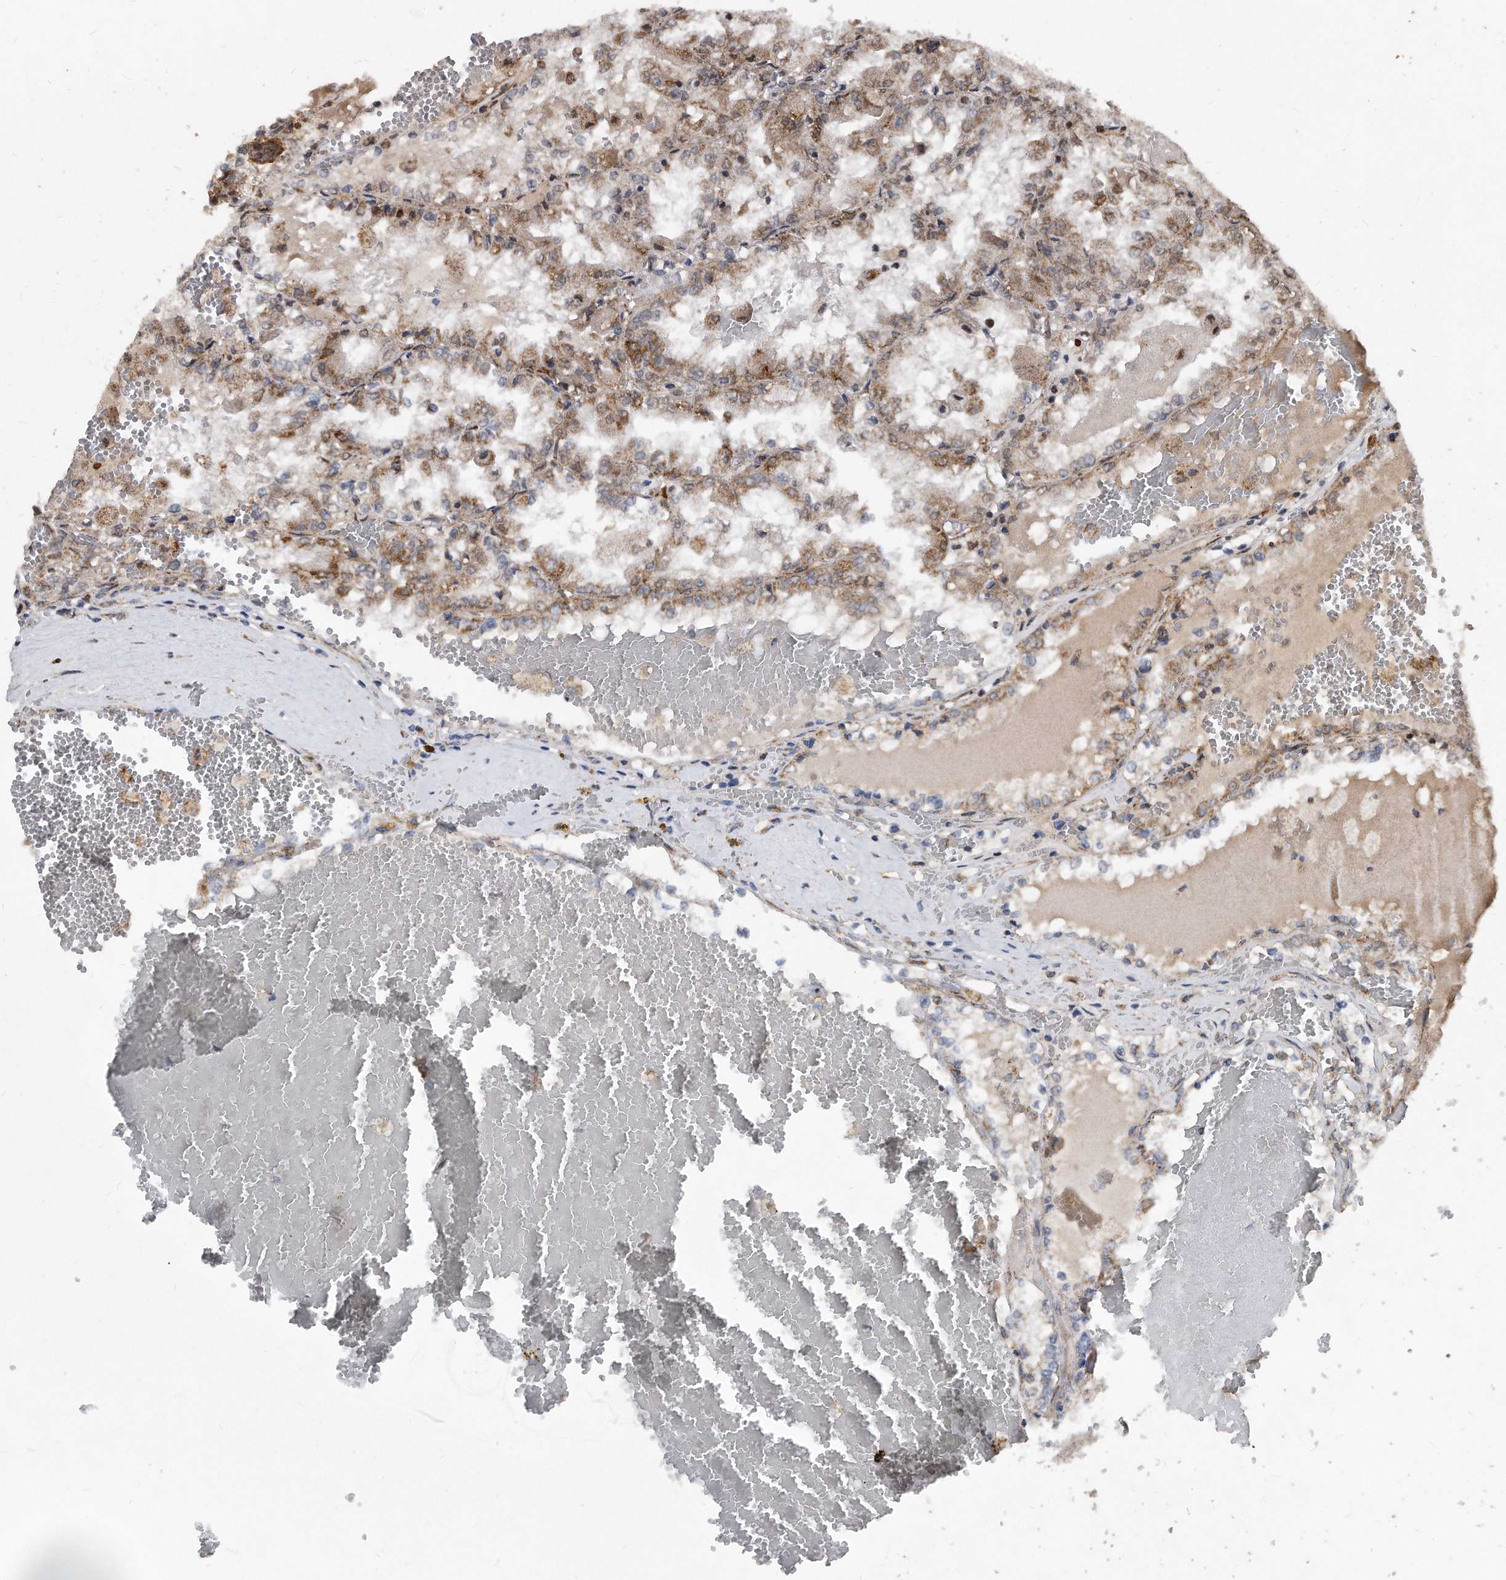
{"staining": {"intensity": "moderate", "quantity": "<25%", "location": "cytoplasmic/membranous"}, "tissue": "renal cancer", "cell_type": "Tumor cells", "image_type": "cancer", "snomed": [{"axis": "morphology", "description": "Adenocarcinoma, NOS"}, {"axis": "topography", "description": "Kidney"}], "caption": "Immunohistochemical staining of adenocarcinoma (renal) demonstrates low levels of moderate cytoplasmic/membranous positivity in approximately <25% of tumor cells.", "gene": "DUSP22", "patient": {"sex": "female", "age": 56}}